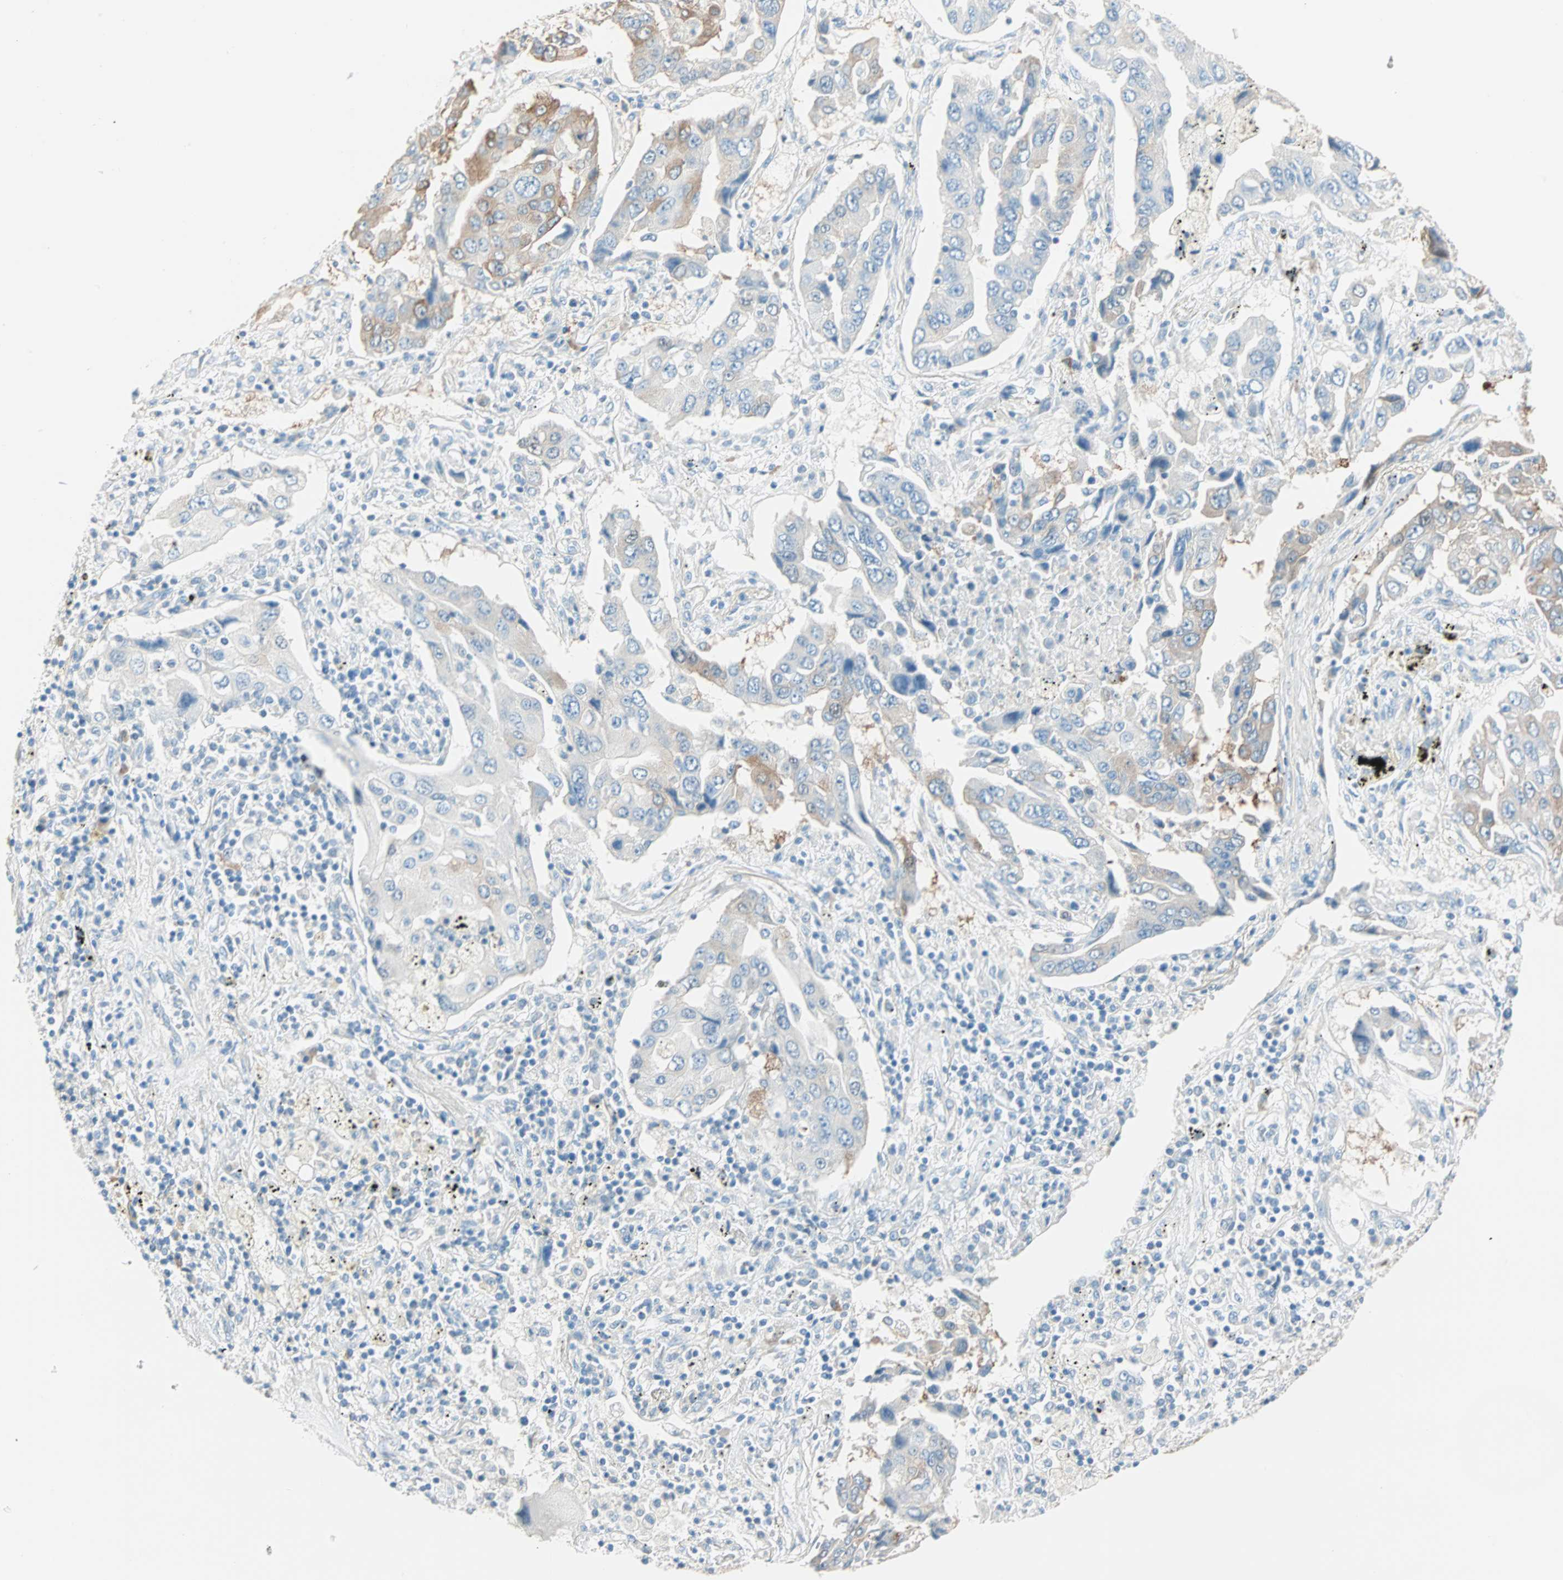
{"staining": {"intensity": "moderate", "quantity": "<25%", "location": "cytoplasmic/membranous"}, "tissue": "lung cancer", "cell_type": "Tumor cells", "image_type": "cancer", "snomed": [{"axis": "morphology", "description": "Adenocarcinoma, NOS"}, {"axis": "topography", "description": "Lung"}], "caption": "Moderate cytoplasmic/membranous positivity for a protein is identified in about <25% of tumor cells of lung cancer (adenocarcinoma) using immunohistochemistry (IHC).", "gene": "ATF6", "patient": {"sex": "female", "age": 65}}